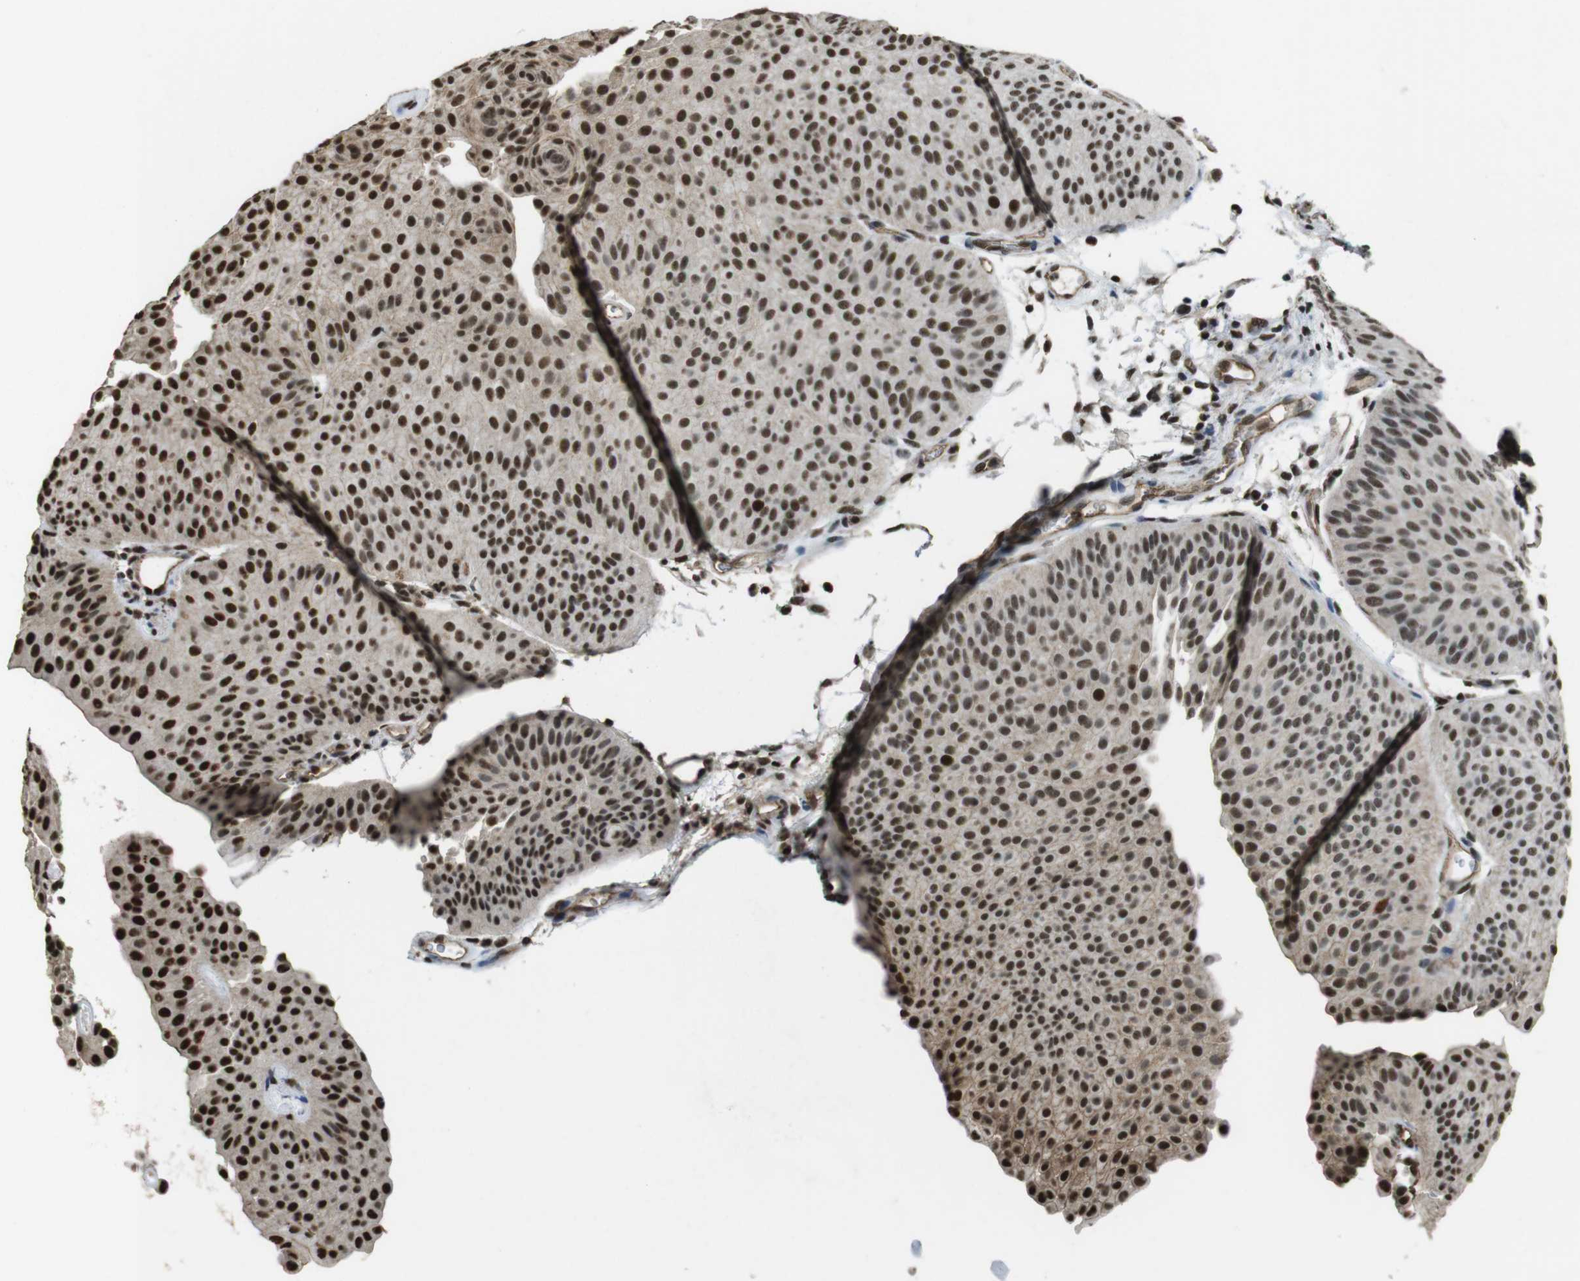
{"staining": {"intensity": "strong", "quantity": ">75%", "location": "nuclear"}, "tissue": "urothelial cancer", "cell_type": "Tumor cells", "image_type": "cancer", "snomed": [{"axis": "morphology", "description": "Urothelial carcinoma, Low grade"}, {"axis": "topography", "description": "Urinary bladder"}], "caption": "Urothelial cancer stained with a protein marker exhibits strong staining in tumor cells.", "gene": "CSNK2B", "patient": {"sex": "female", "age": 60}}